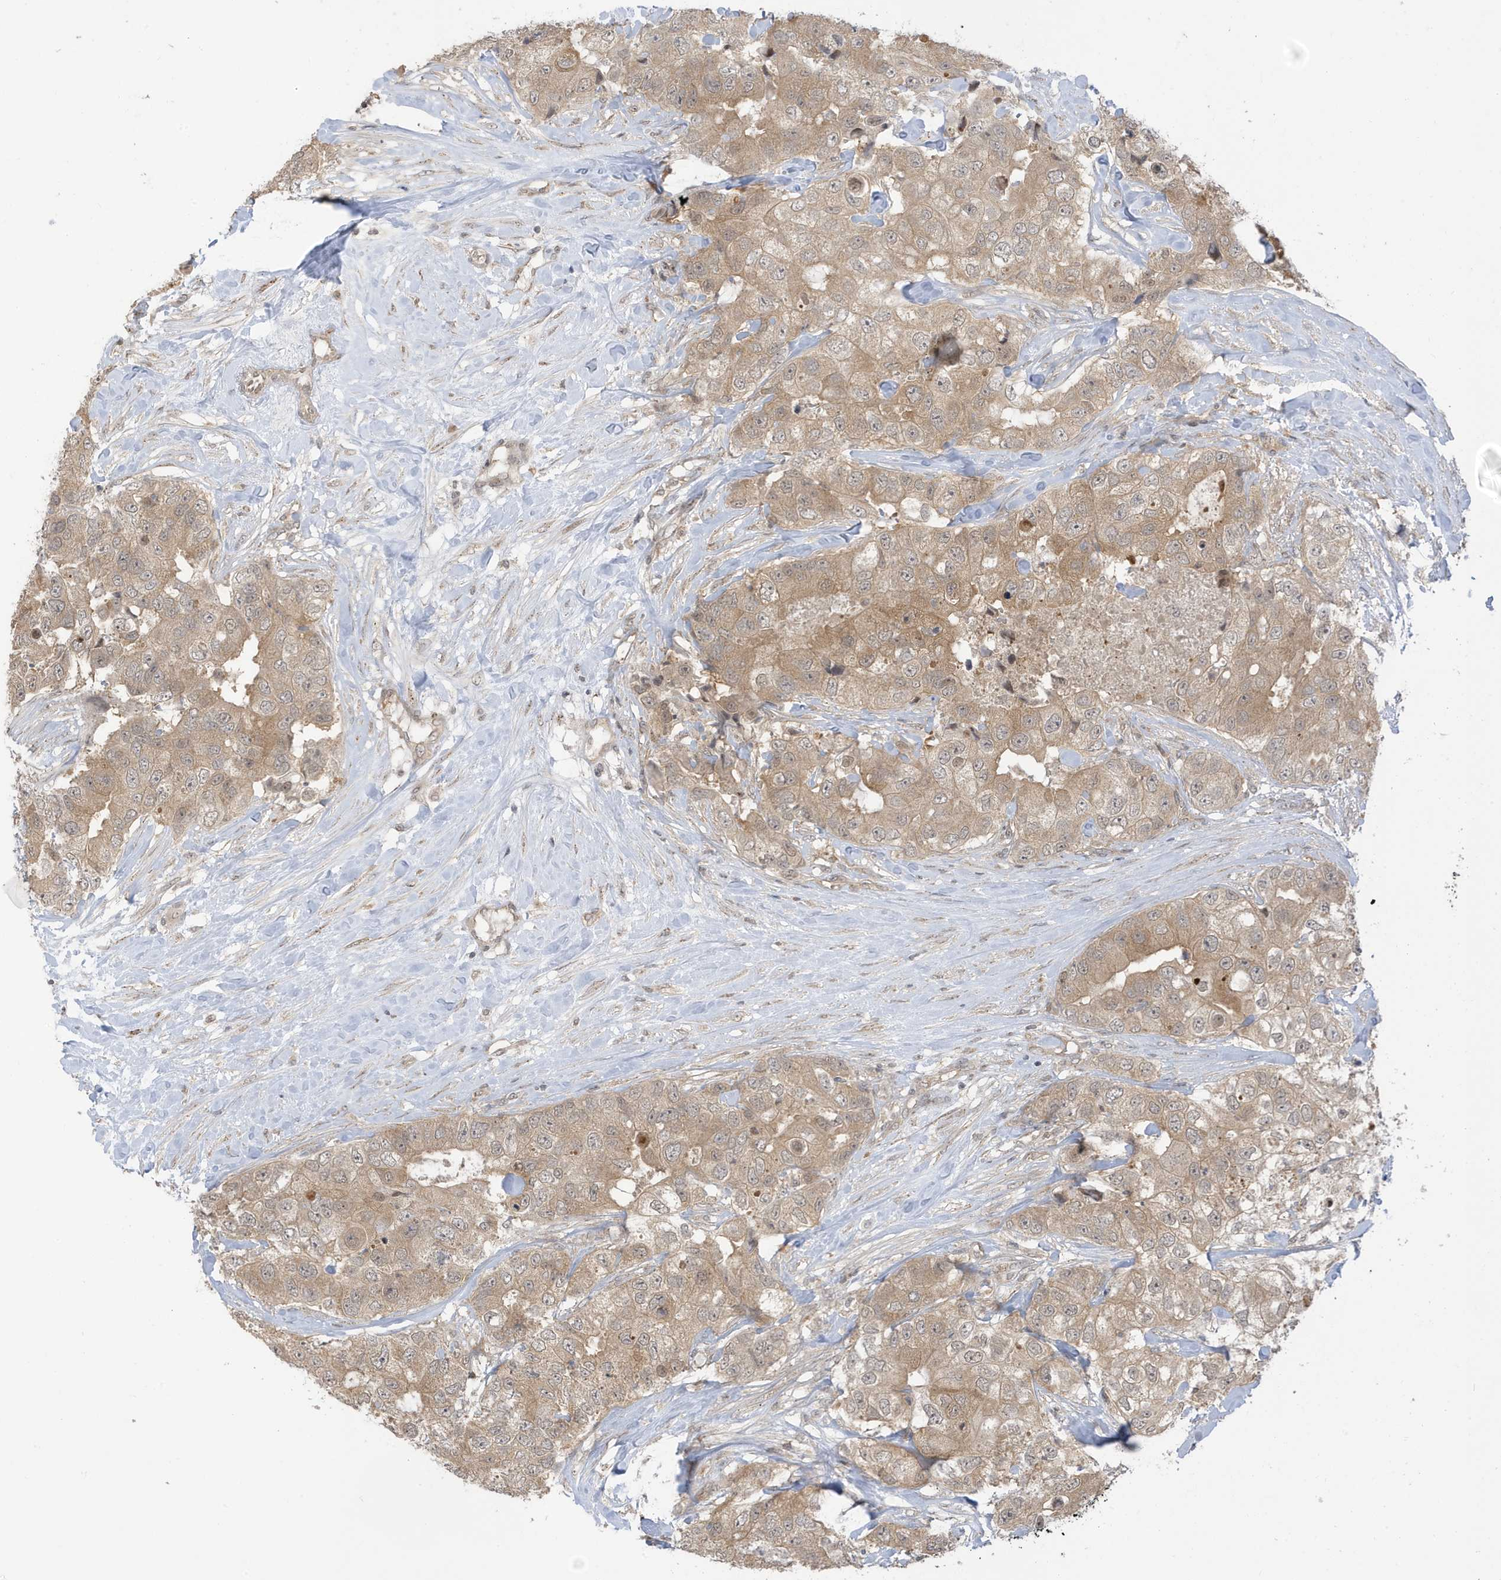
{"staining": {"intensity": "weak", "quantity": ">75%", "location": "cytoplasmic/membranous"}, "tissue": "breast cancer", "cell_type": "Tumor cells", "image_type": "cancer", "snomed": [{"axis": "morphology", "description": "Duct carcinoma"}, {"axis": "topography", "description": "Breast"}], "caption": "A brown stain shows weak cytoplasmic/membranous positivity of a protein in breast cancer tumor cells. The protein is shown in brown color, while the nuclei are stained blue.", "gene": "TAB3", "patient": {"sex": "female", "age": 62}}